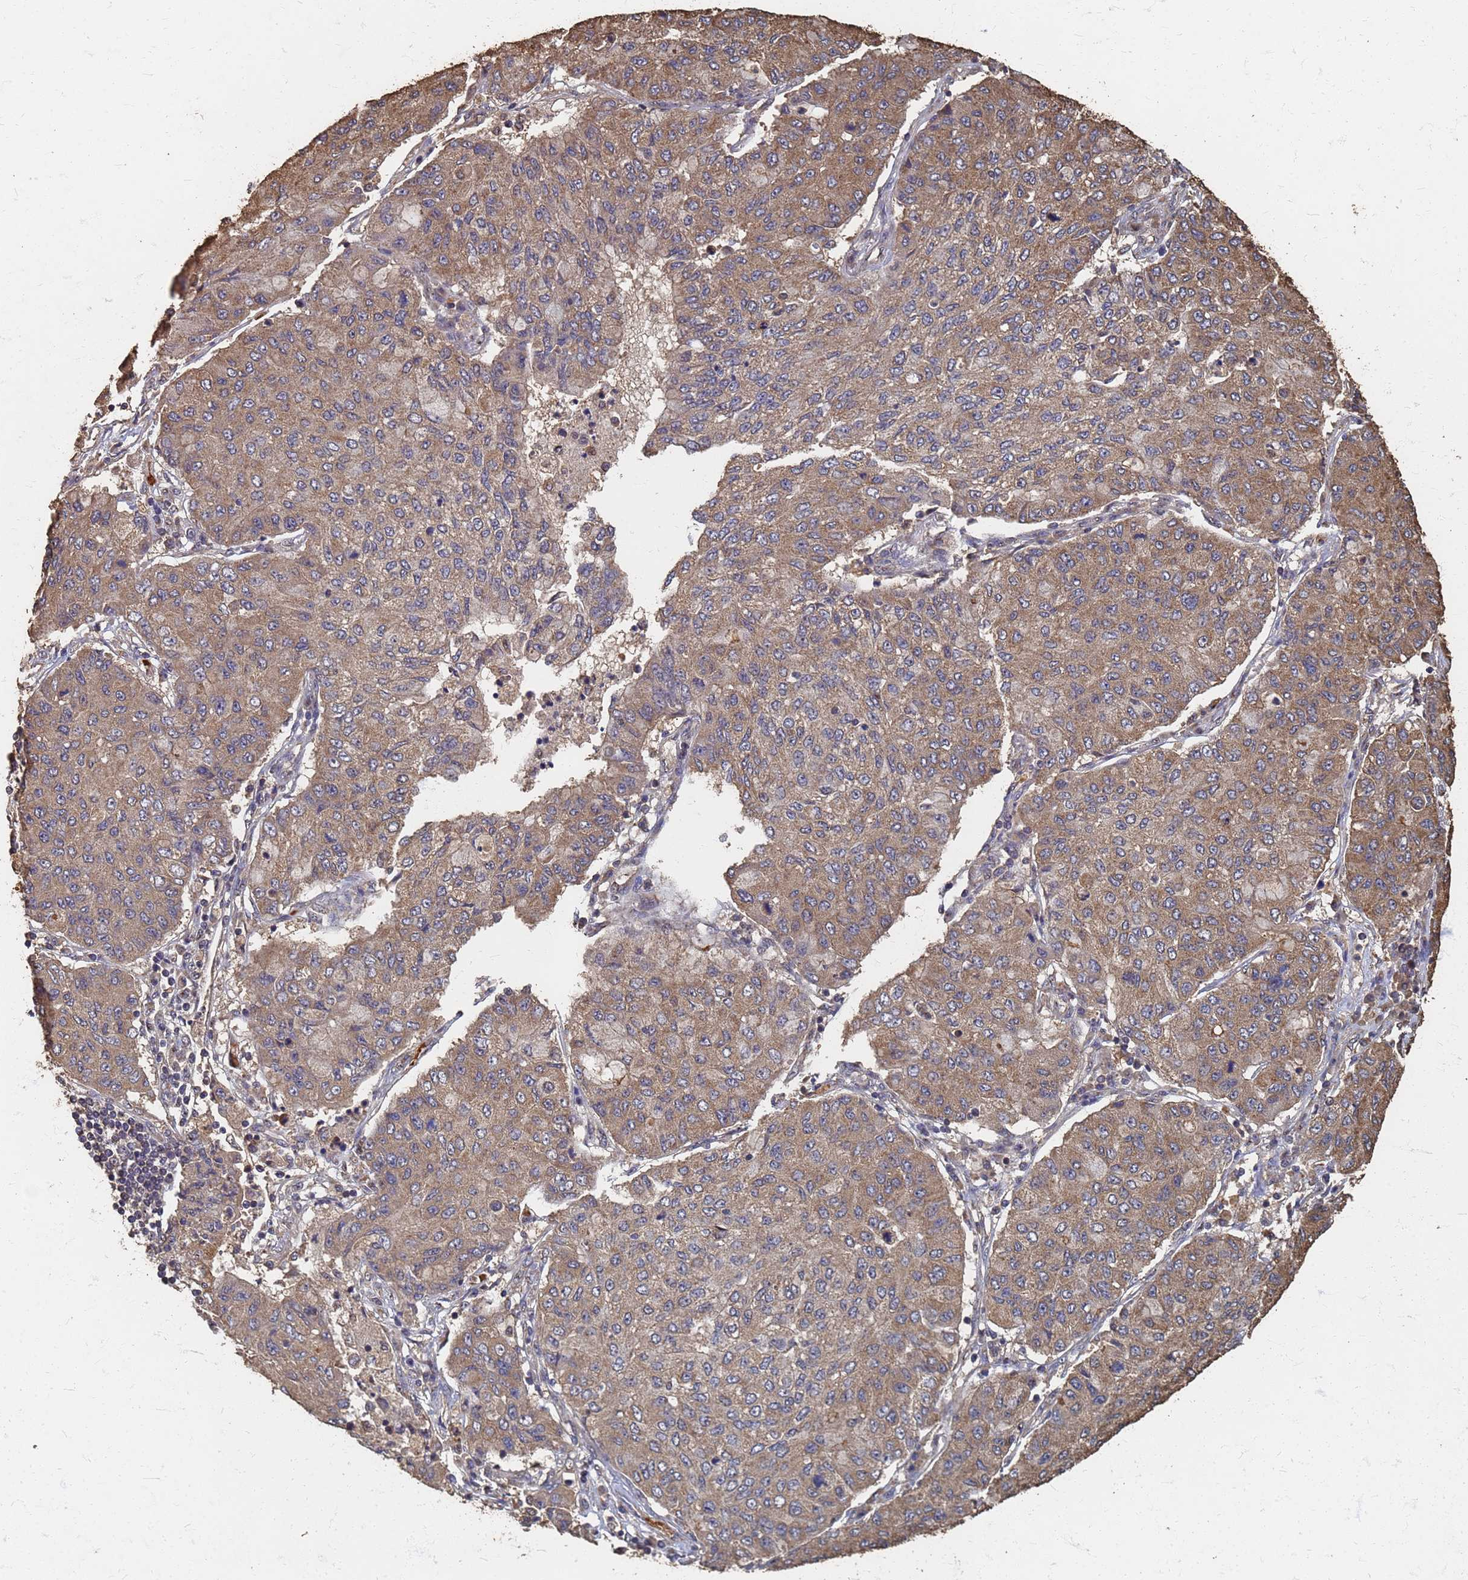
{"staining": {"intensity": "moderate", "quantity": ">75%", "location": "cytoplasmic/membranous"}, "tissue": "lung cancer", "cell_type": "Tumor cells", "image_type": "cancer", "snomed": [{"axis": "morphology", "description": "Squamous cell carcinoma, NOS"}, {"axis": "topography", "description": "Lung"}], "caption": "A medium amount of moderate cytoplasmic/membranous staining is appreciated in approximately >75% of tumor cells in lung cancer (squamous cell carcinoma) tissue.", "gene": "DPH5", "patient": {"sex": "male", "age": 74}}